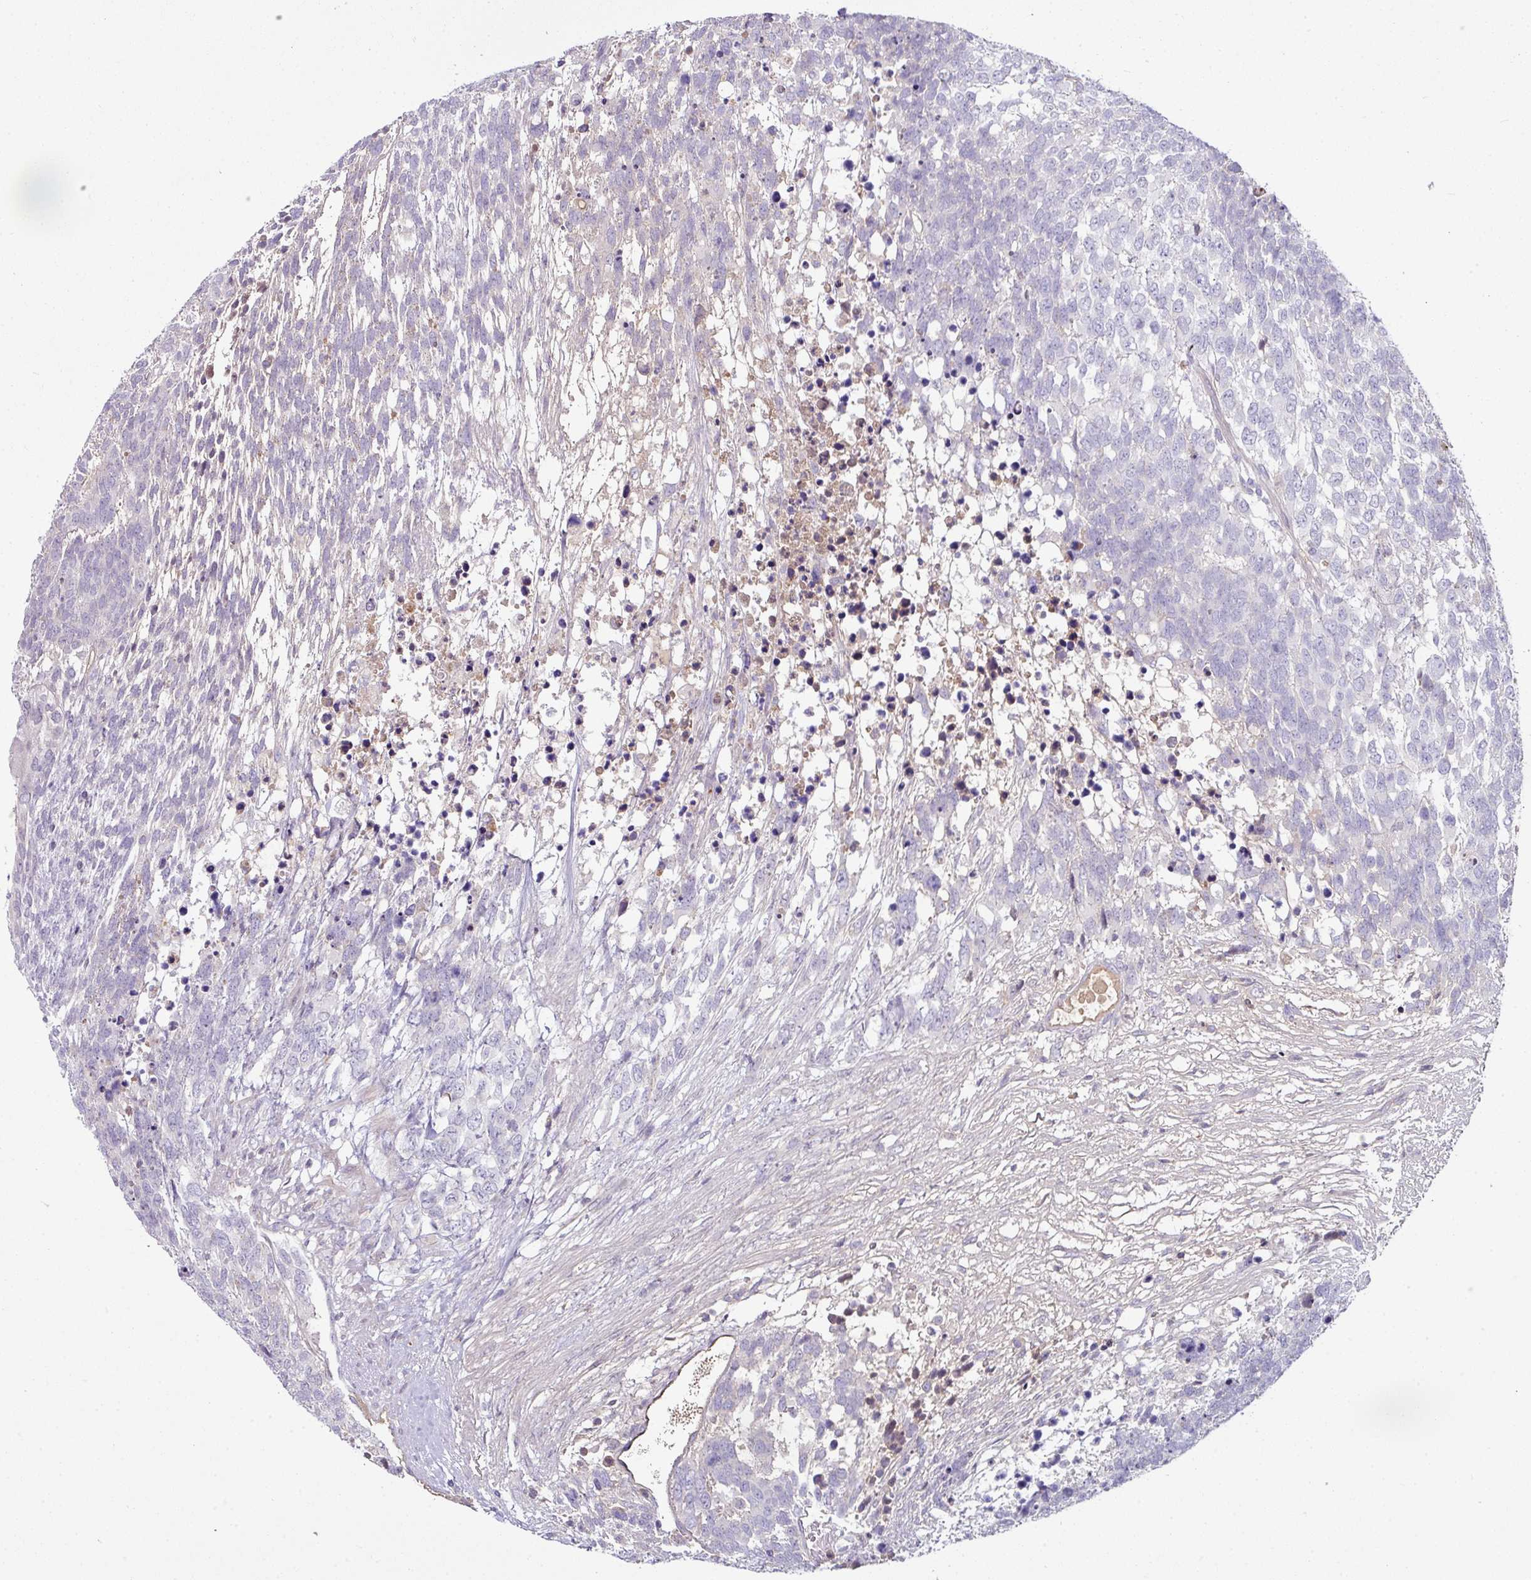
{"staining": {"intensity": "negative", "quantity": "none", "location": "none"}, "tissue": "testis cancer", "cell_type": "Tumor cells", "image_type": "cancer", "snomed": [{"axis": "morphology", "description": "Carcinoma, Embryonal, NOS"}, {"axis": "topography", "description": "Testis"}], "caption": "Immunohistochemical staining of human embryonal carcinoma (testis) displays no significant expression in tumor cells.", "gene": "SLAMF6", "patient": {"sex": "male", "age": 23}}